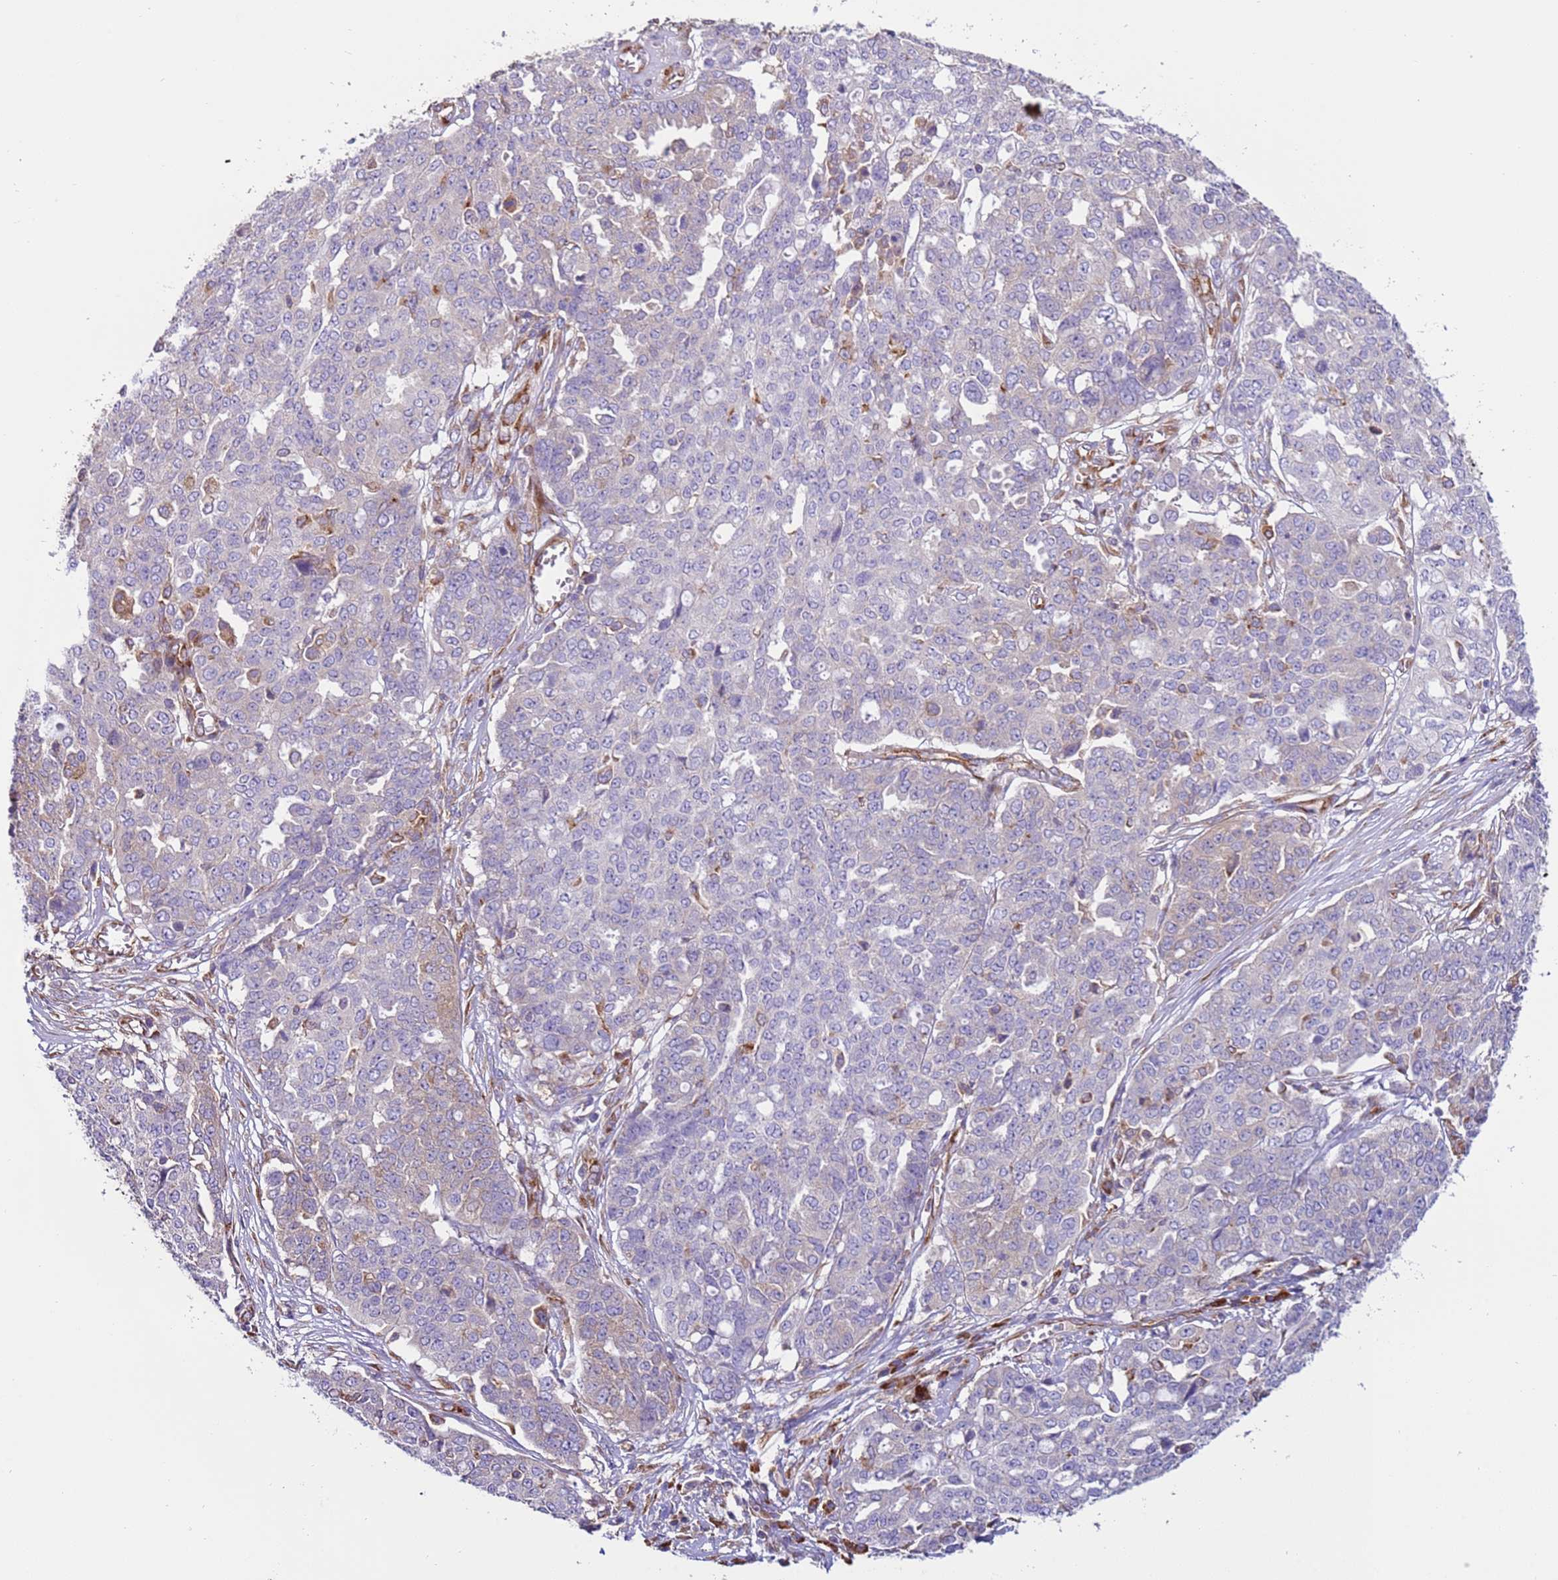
{"staining": {"intensity": "weak", "quantity": "<25%", "location": "cytoplasmic/membranous"}, "tissue": "ovarian cancer", "cell_type": "Tumor cells", "image_type": "cancer", "snomed": [{"axis": "morphology", "description": "Cystadenocarcinoma, serous, NOS"}, {"axis": "topography", "description": "Soft tissue"}, {"axis": "topography", "description": "Ovary"}], "caption": "DAB immunohistochemical staining of human ovarian cancer (serous cystadenocarcinoma) shows no significant positivity in tumor cells.", "gene": "VARS1", "patient": {"sex": "female", "age": 57}}